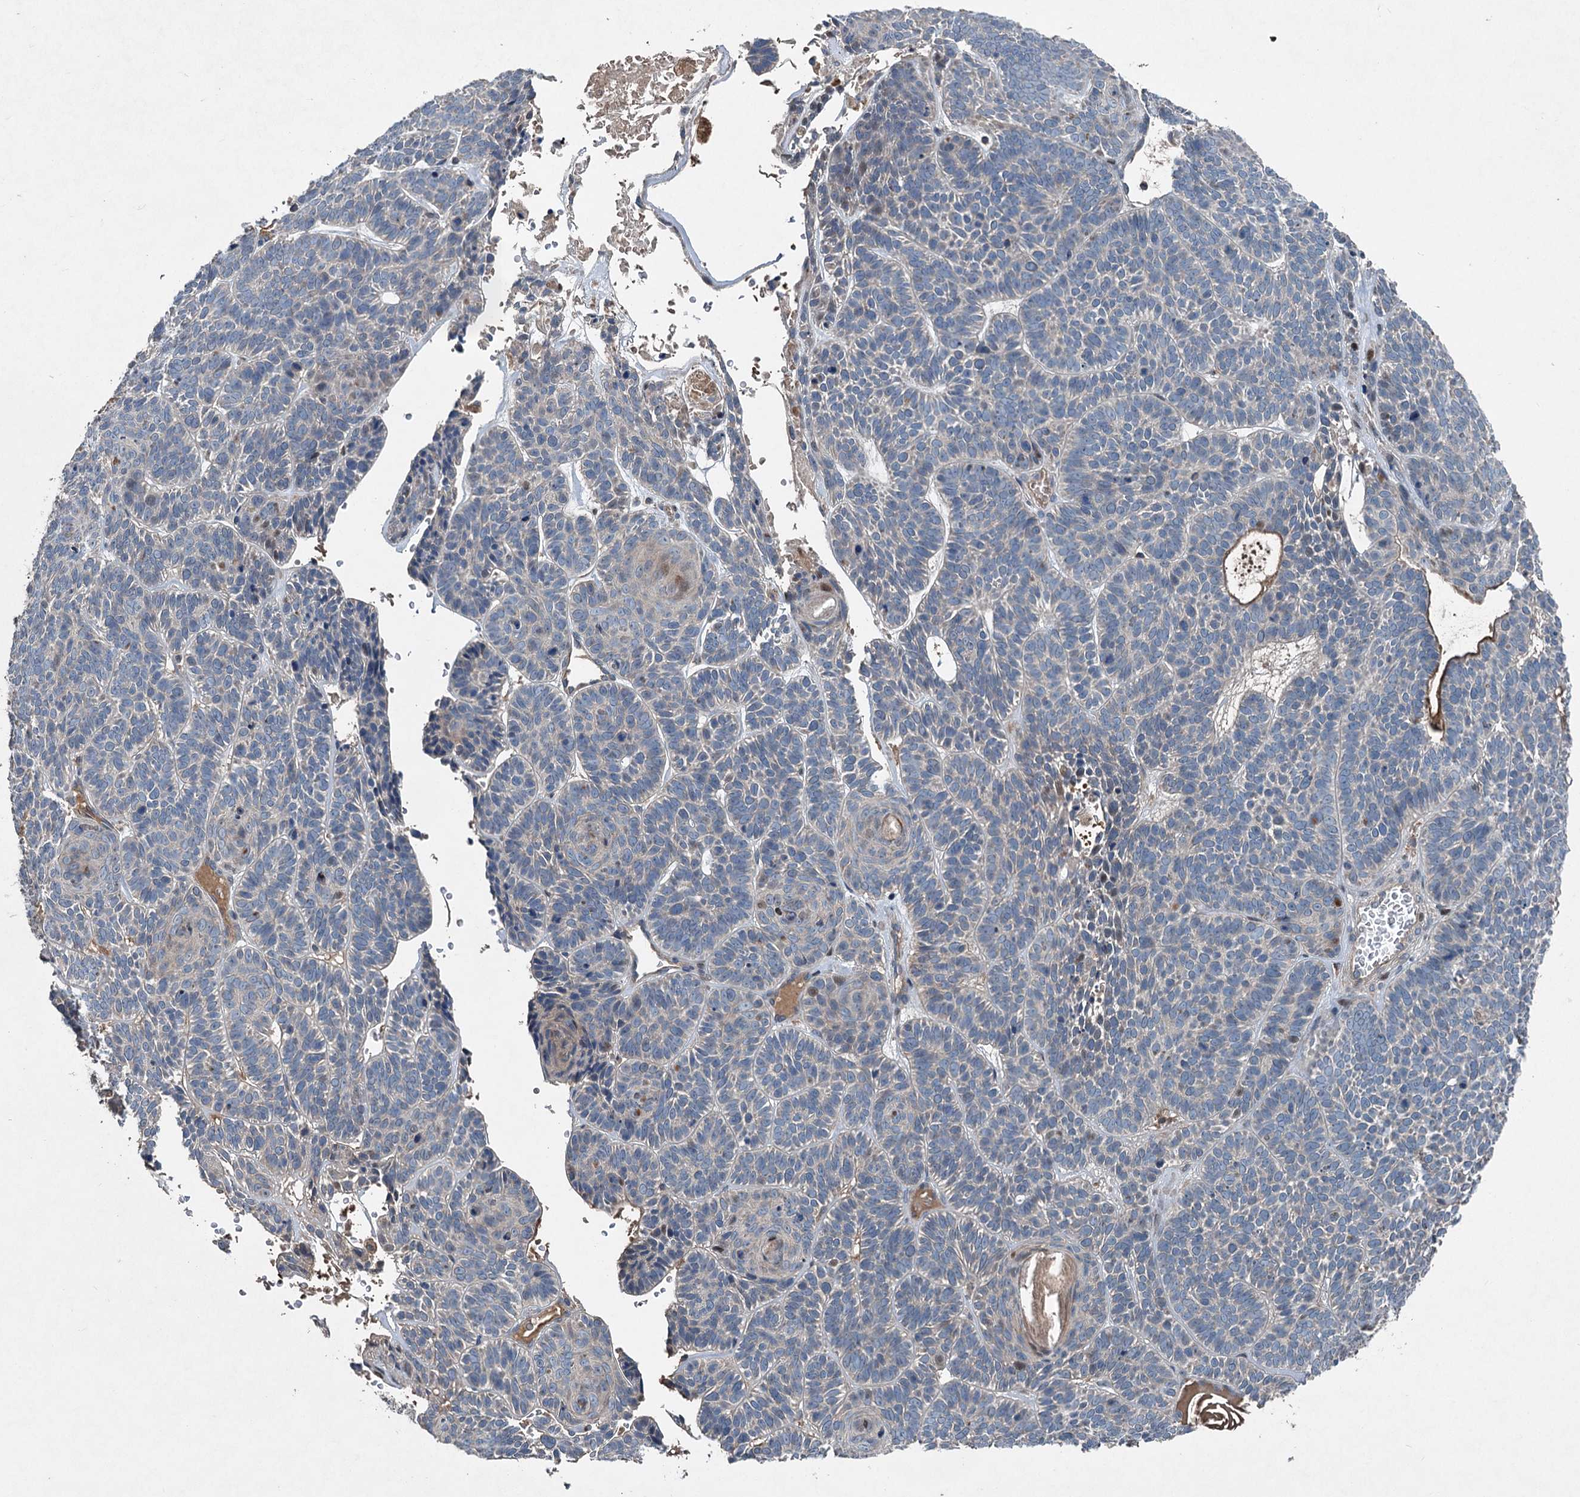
{"staining": {"intensity": "negative", "quantity": "none", "location": "none"}, "tissue": "skin cancer", "cell_type": "Tumor cells", "image_type": "cancer", "snomed": [{"axis": "morphology", "description": "Basal cell carcinoma"}, {"axis": "topography", "description": "Skin"}], "caption": "Tumor cells show no significant protein staining in skin cancer.", "gene": "TAPBPL", "patient": {"sex": "male", "age": 85}}